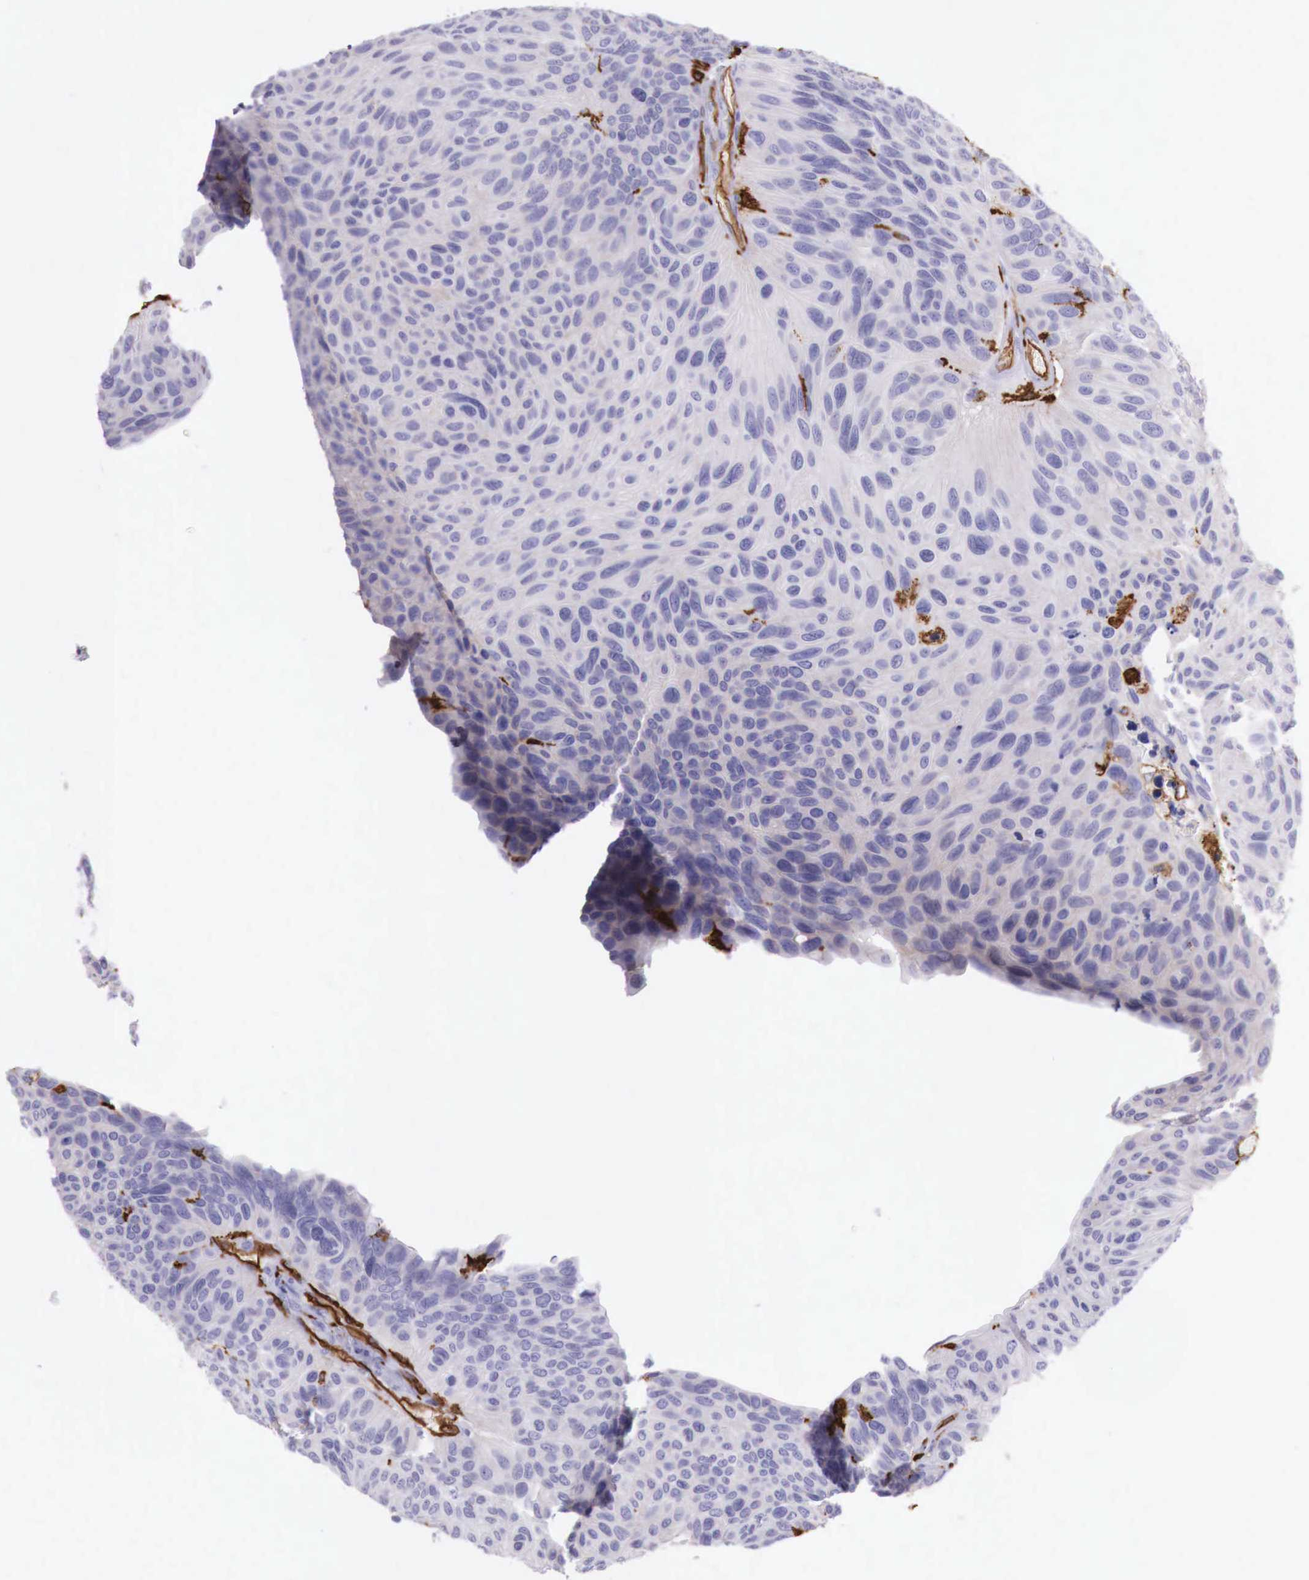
{"staining": {"intensity": "negative", "quantity": "none", "location": "none"}, "tissue": "urothelial cancer", "cell_type": "Tumor cells", "image_type": "cancer", "snomed": [{"axis": "morphology", "description": "Urothelial carcinoma, High grade"}, {"axis": "topography", "description": "Urinary bladder"}], "caption": "Immunohistochemistry (IHC) micrograph of neoplastic tissue: urothelial cancer stained with DAB reveals no significant protein positivity in tumor cells.", "gene": "MSR1", "patient": {"sex": "male", "age": 66}}